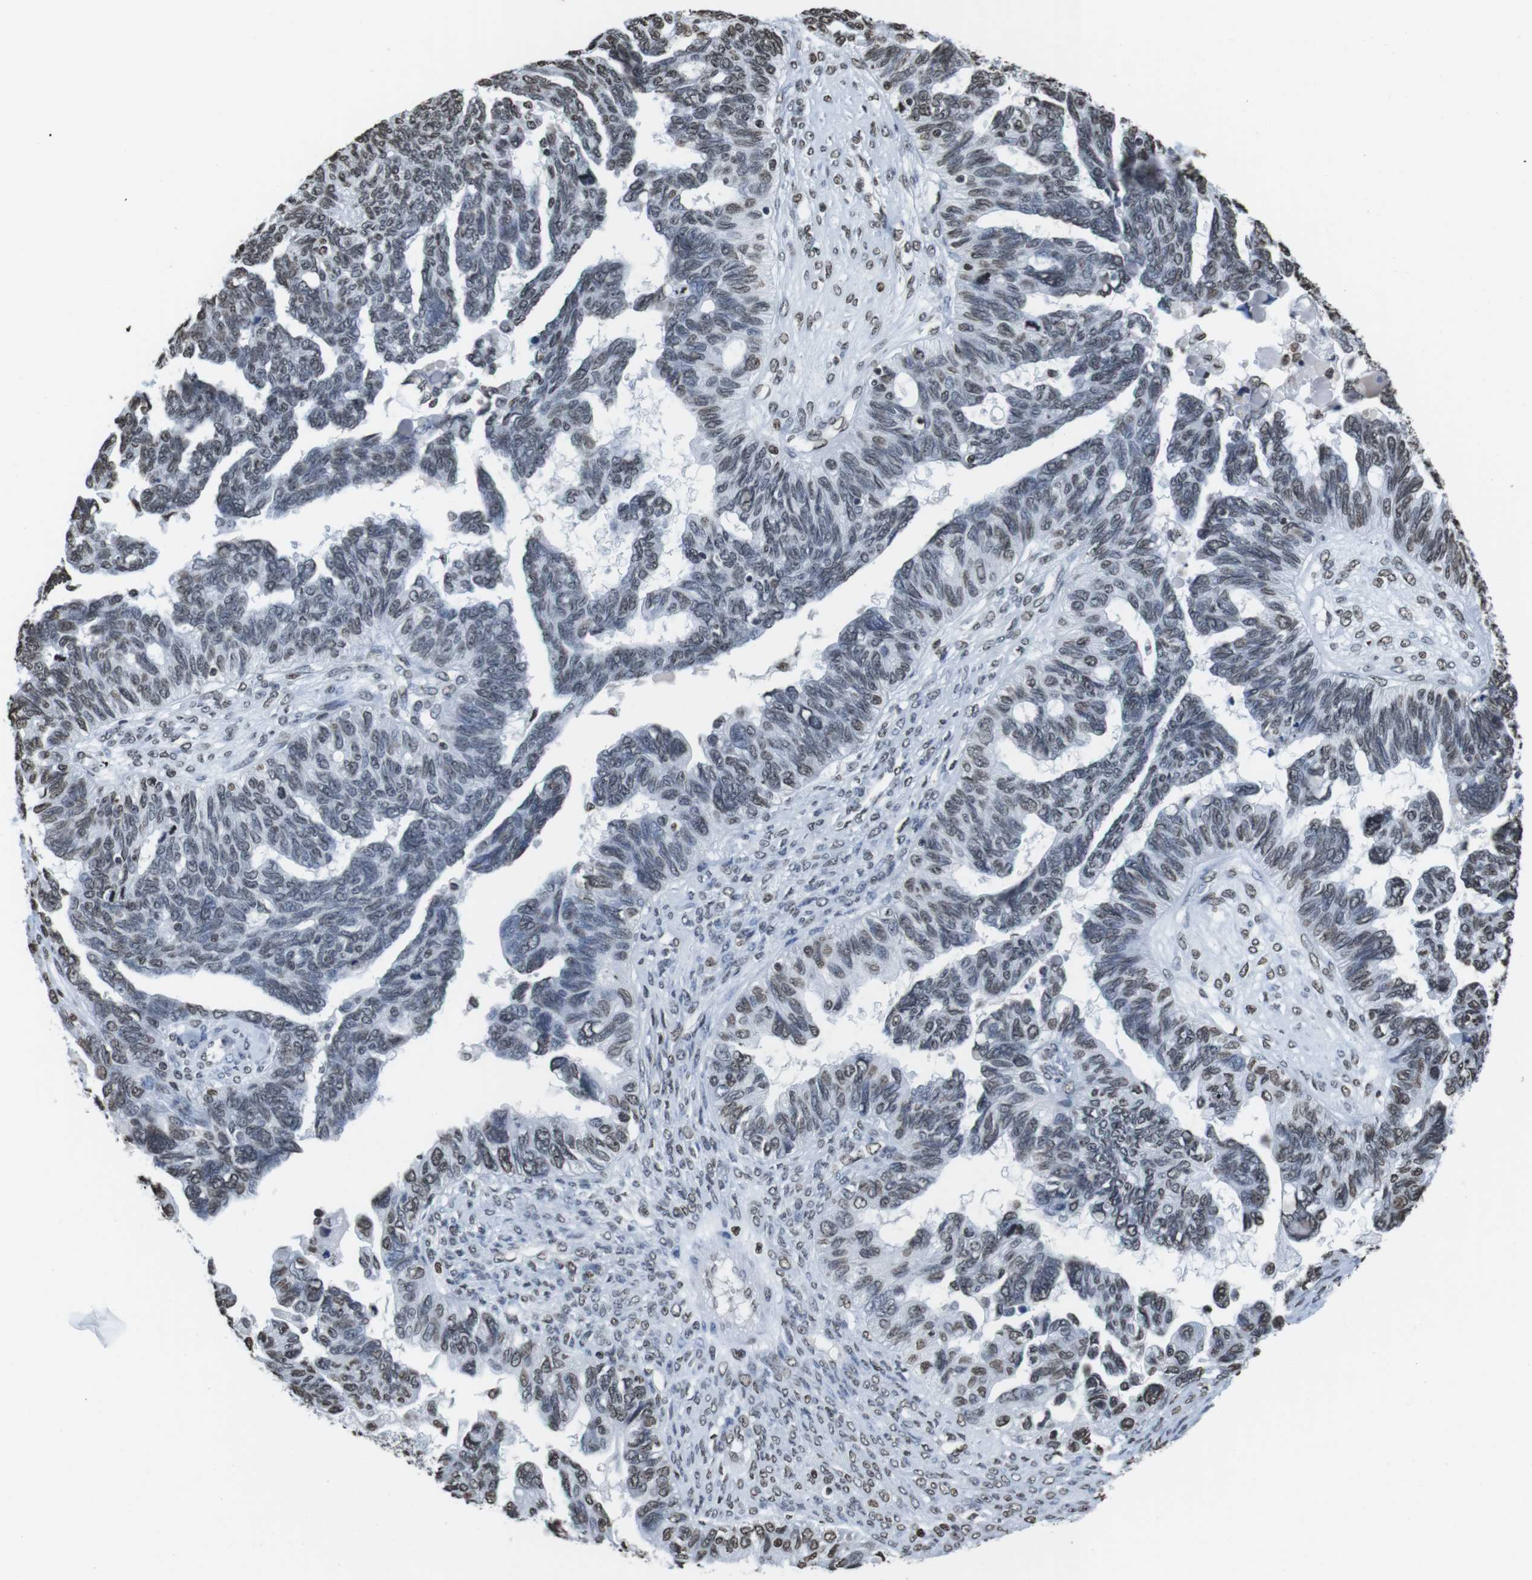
{"staining": {"intensity": "moderate", "quantity": "<25%", "location": "nuclear"}, "tissue": "ovarian cancer", "cell_type": "Tumor cells", "image_type": "cancer", "snomed": [{"axis": "morphology", "description": "Cystadenocarcinoma, serous, NOS"}, {"axis": "topography", "description": "Ovary"}], "caption": "Ovarian cancer (serous cystadenocarcinoma) stained with a protein marker displays moderate staining in tumor cells.", "gene": "BSX", "patient": {"sex": "female", "age": 79}}